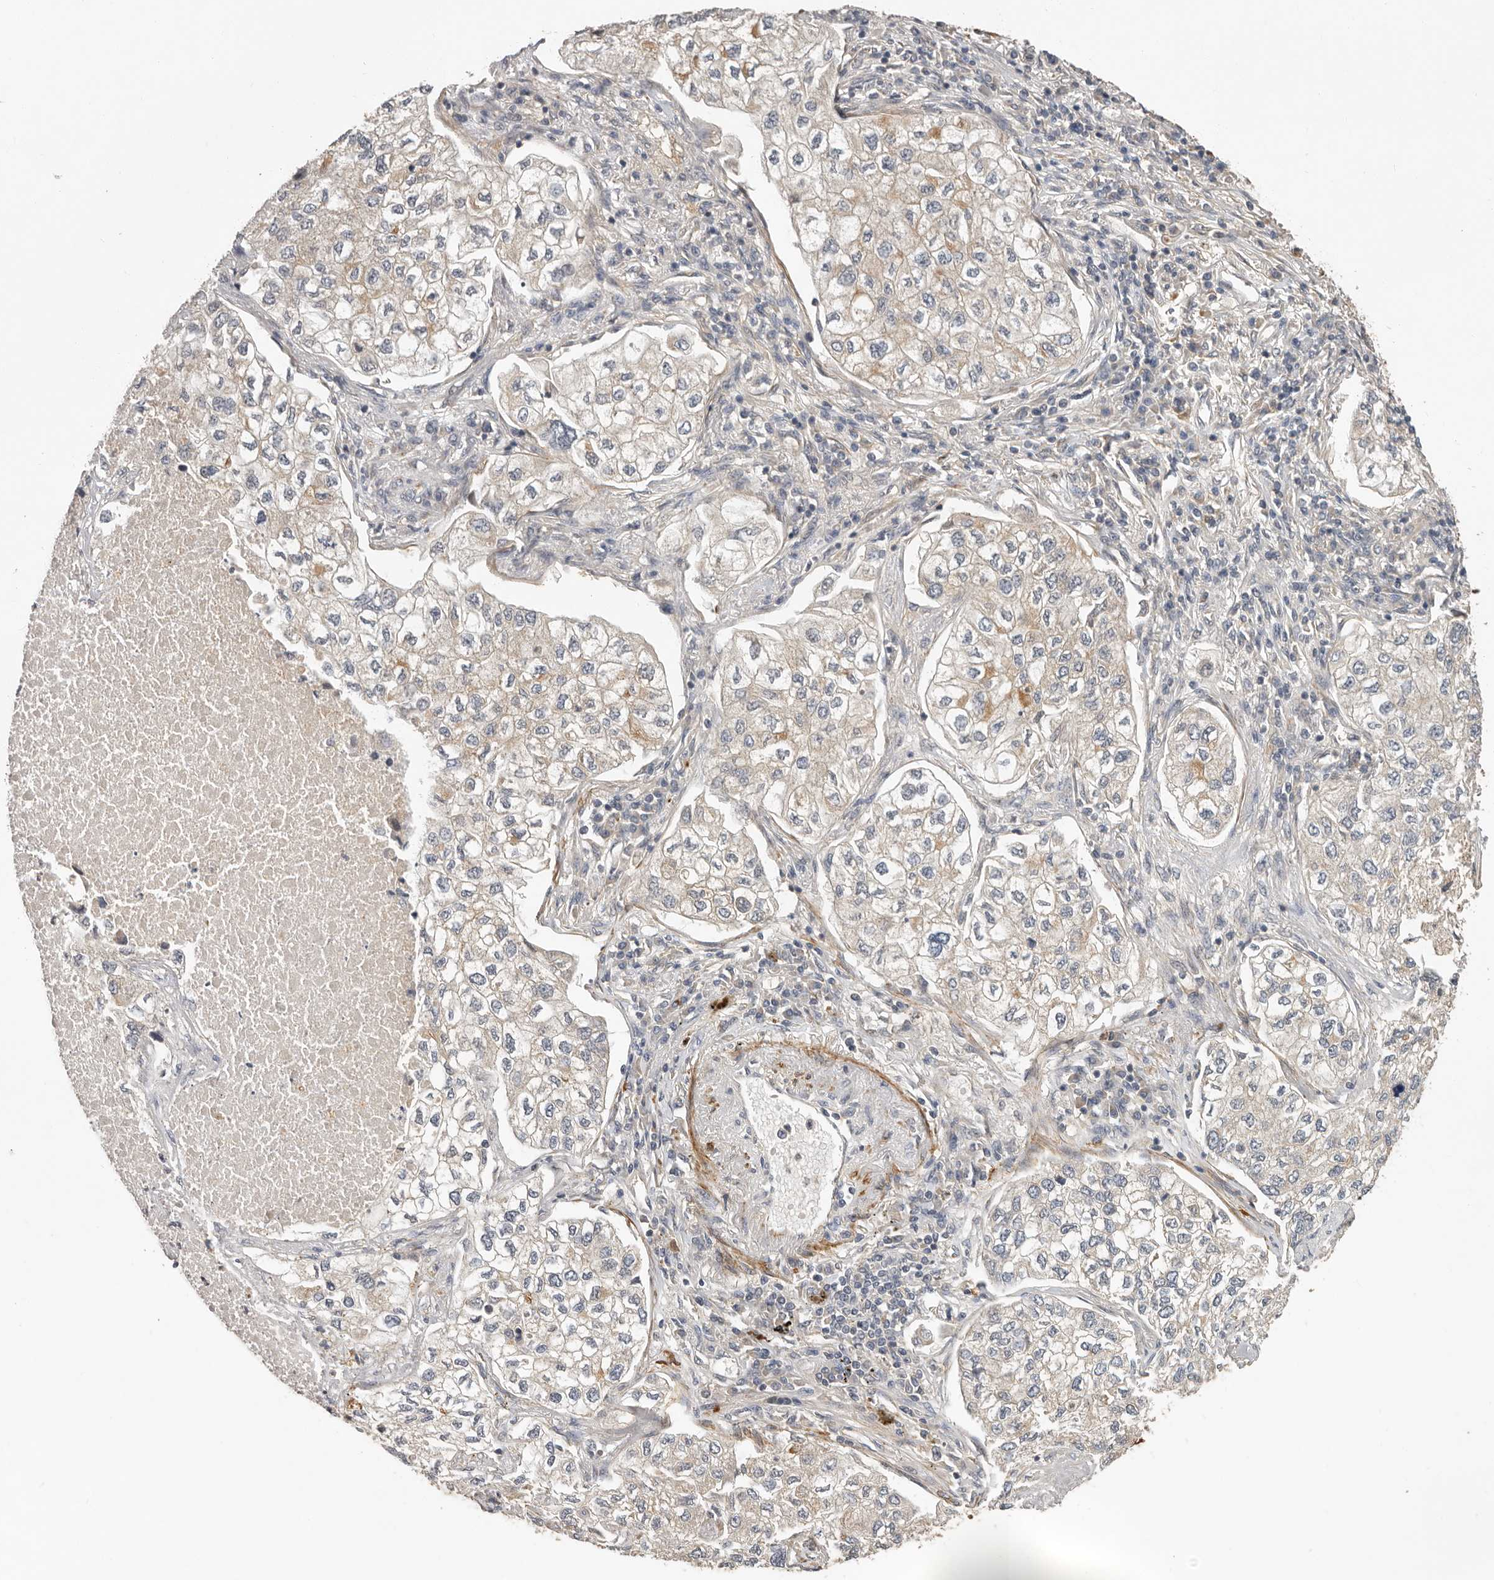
{"staining": {"intensity": "weak", "quantity": "<25%", "location": "cytoplasmic/membranous"}, "tissue": "lung cancer", "cell_type": "Tumor cells", "image_type": "cancer", "snomed": [{"axis": "morphology", "description": "Adenocarcinoma, NOS"}, {"axis": "topography", "description": "Lung"}], "caption": "This is an immunohistochemistry (IHC) image of lung cancer. There is no expression in tumor cells.", "gene": "RNF157", "patient": {"sex": "male", "age": 63}}